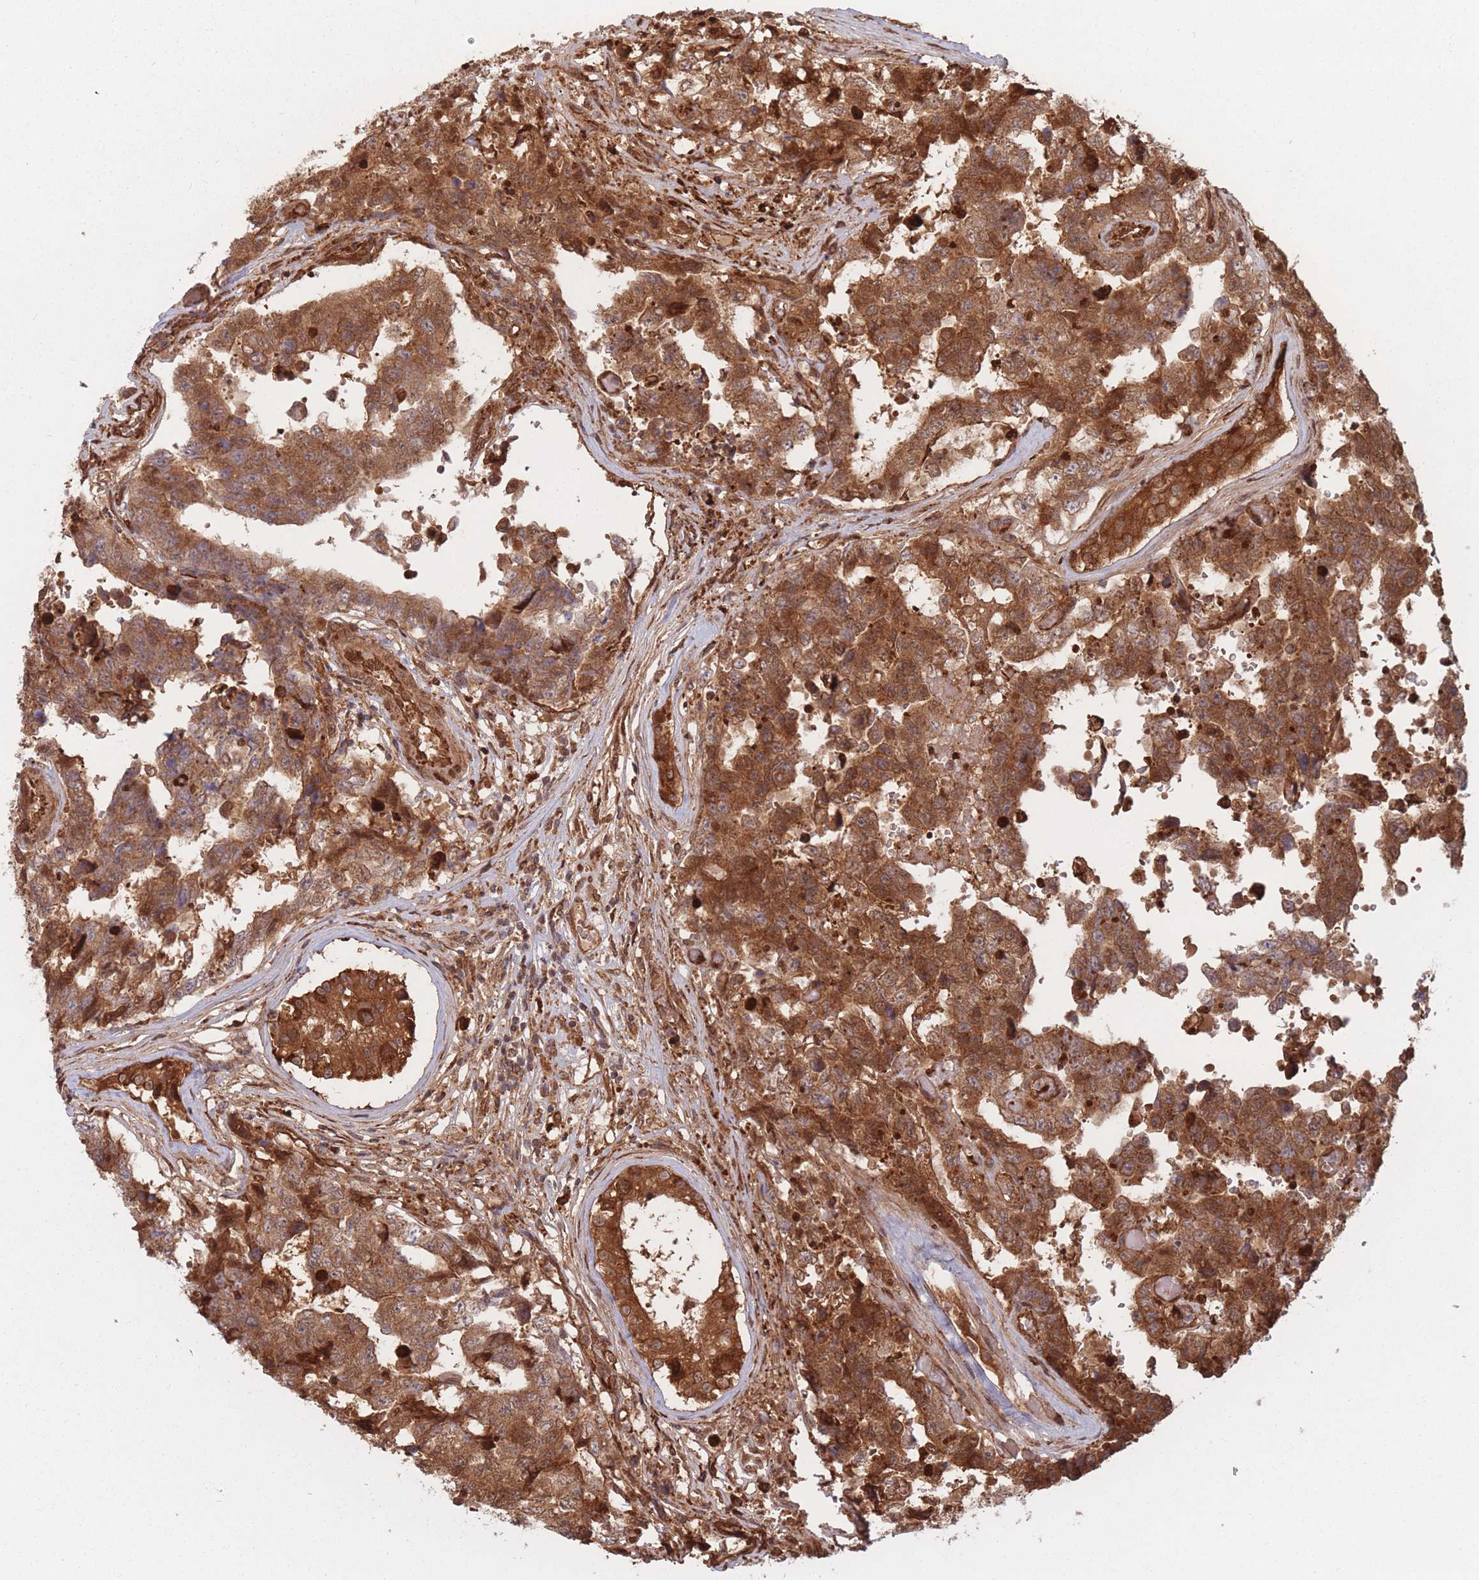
{"staining": {"intensity": "moderate", "quantity": ">75%", "location": "cytoplasmic/membranous"}, "tissue": "testis cancer", "cell_type": "Tumor cells", "image_type": "cancer", "snomed": [{"axis": "morphology", "description": "Normal tissue, NOS"}, {"axis": "morphology", "description": "Carcinoma, Embryonal, NOS"}, {"axis": "topography", "description": "Testis"}, {"axis": "topography", "description": "Epididymis"}], "caption": "A brown stain highlights moderate cytoplasmic/membranous expression of a protein in testis embryonal carcinoma tumor cells.", "gene": "PODXL2", "patient": {"sex": "male", "age": 25}}